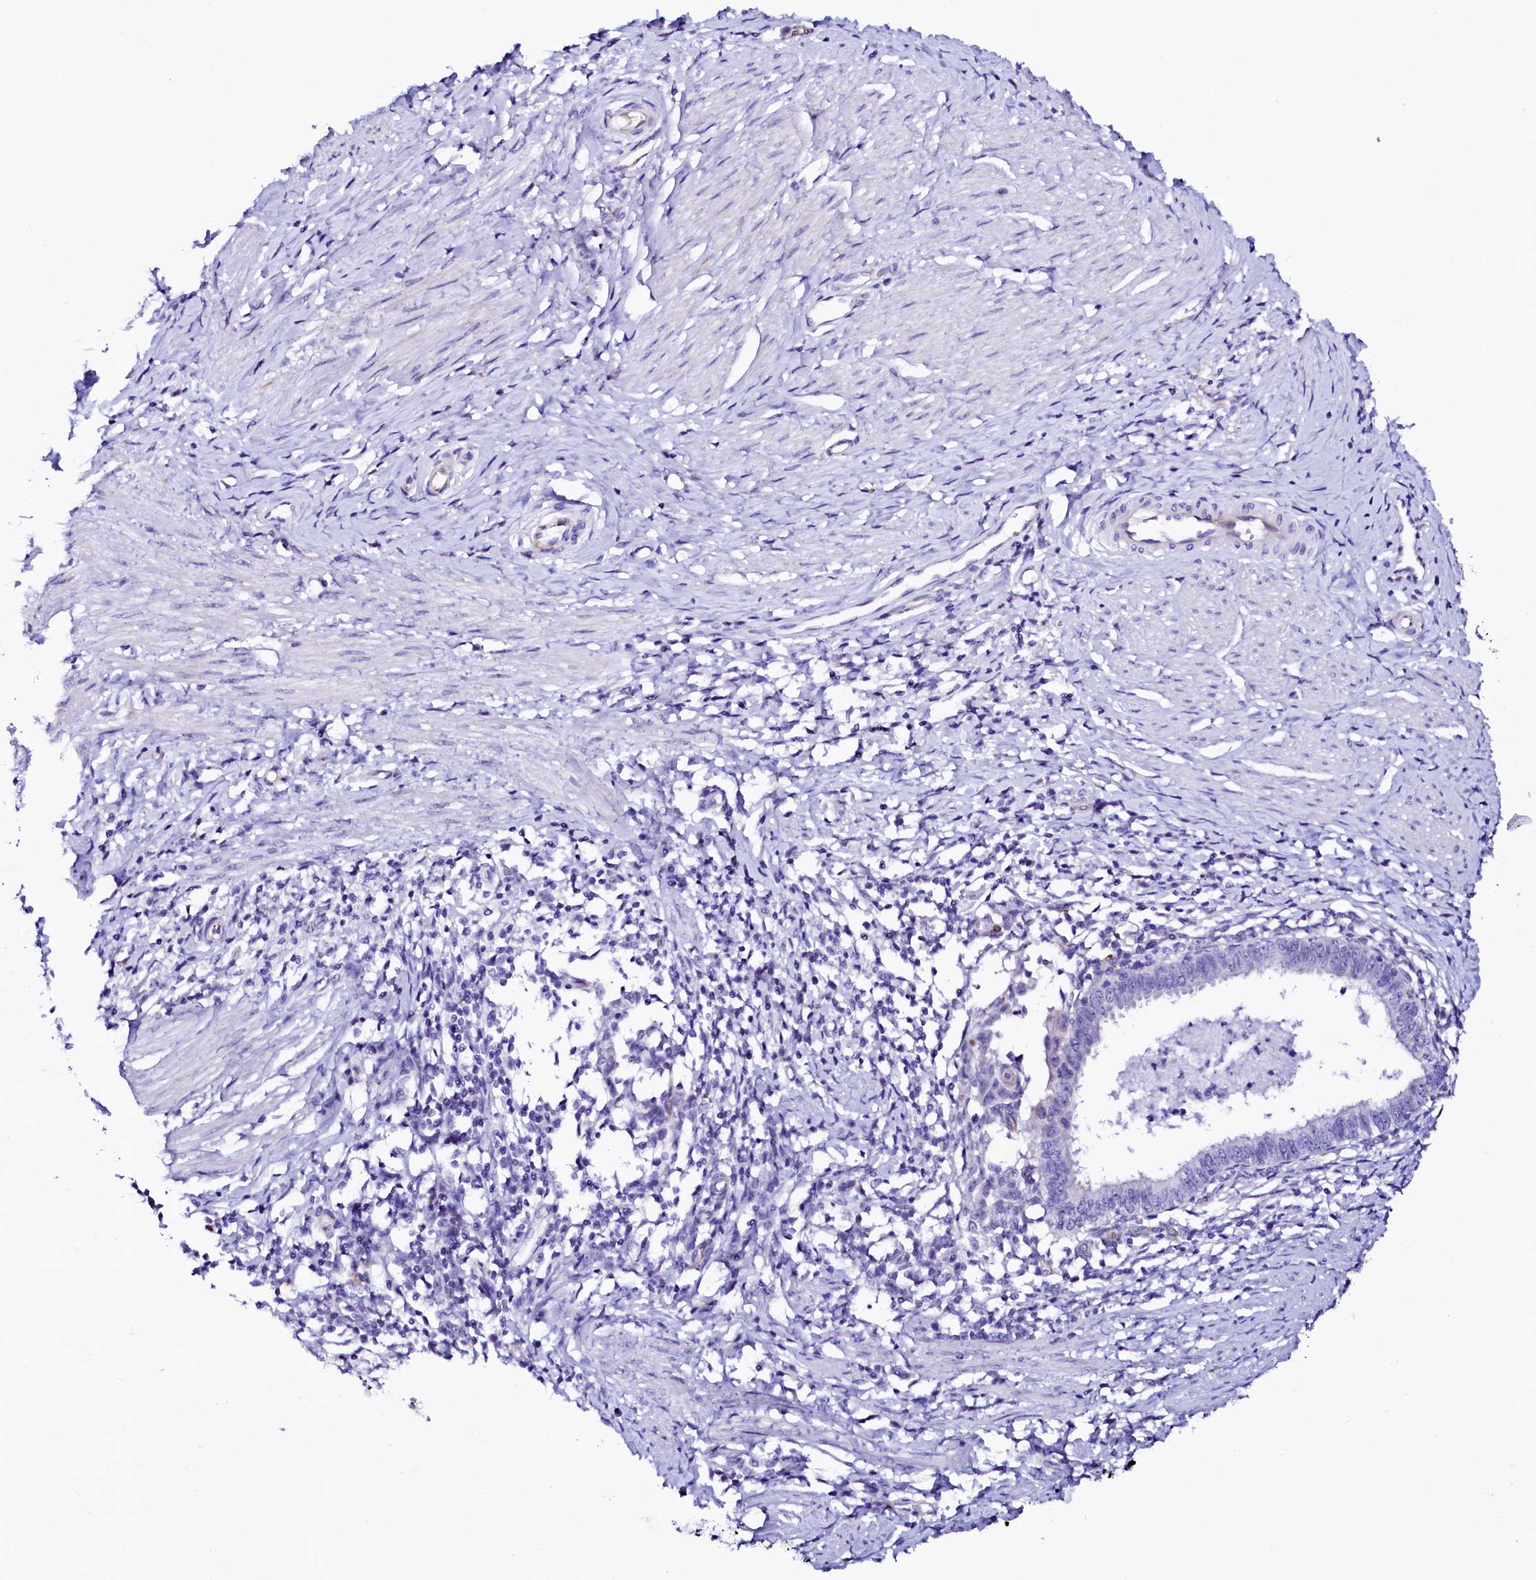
{"staining": {"intensity": "negative", "quantity": "none", "location": "none"}, "tissue": "cervical cancer", "cell_type": "Tumor cells", "image_type": "cancer", "snomed": [{"axis": "morphology", "description": "Adenocarcinoma, NOS"}, {"axis": "topography", "description": "Cervix"}], "caption": "Immunohistochemical staining of cervical cancer (adenocarcinoma) exhibits no significant positivity in tumor cells.", "gene": "SFR1", "patient": {"sex": "female", "age": 36}}